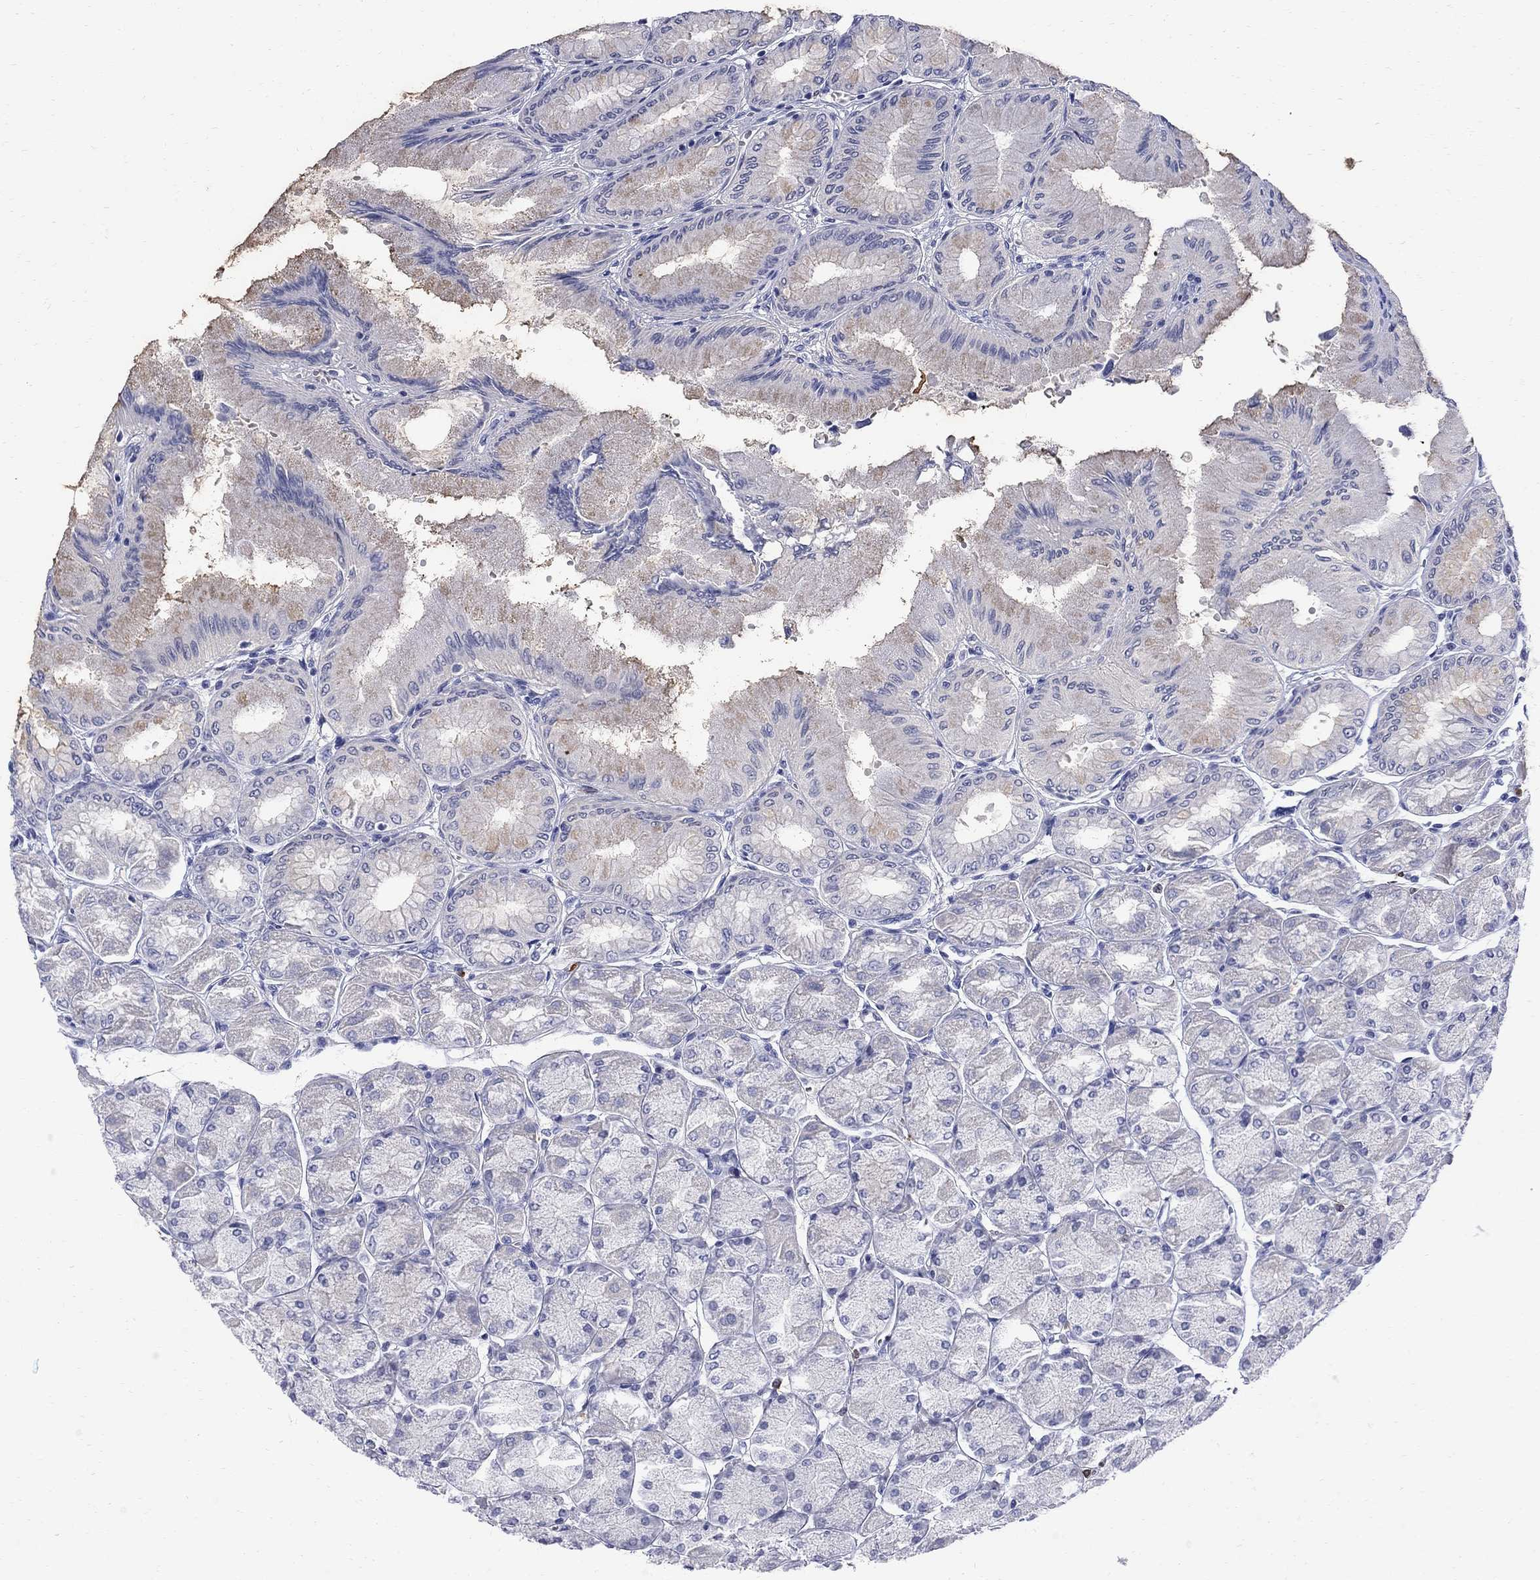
{"staining": {"intensity": "weak", "quantity": "<25%", "location": "cytoplasmic/membranous"}, "tissue": "stomach", "cell_type": "Glandular cells", "image_type": "normal", "snomed": [{"axis": "morphology", "description": "Normal tissue, NOS"}, {"axis": "topography", "description": "Stomach, upper"}], "caption": "This is a photomicrograph of immunohistochemistry staining of normal stomach, which shows no positivity in glandular cells. (Stains: DAB IHC with hematoxylin counter stain, Microscopy: brightfield microscopy at high magnification).", "gene": "SERPINB2", "patient": {"sex": "male", "age": 60}}